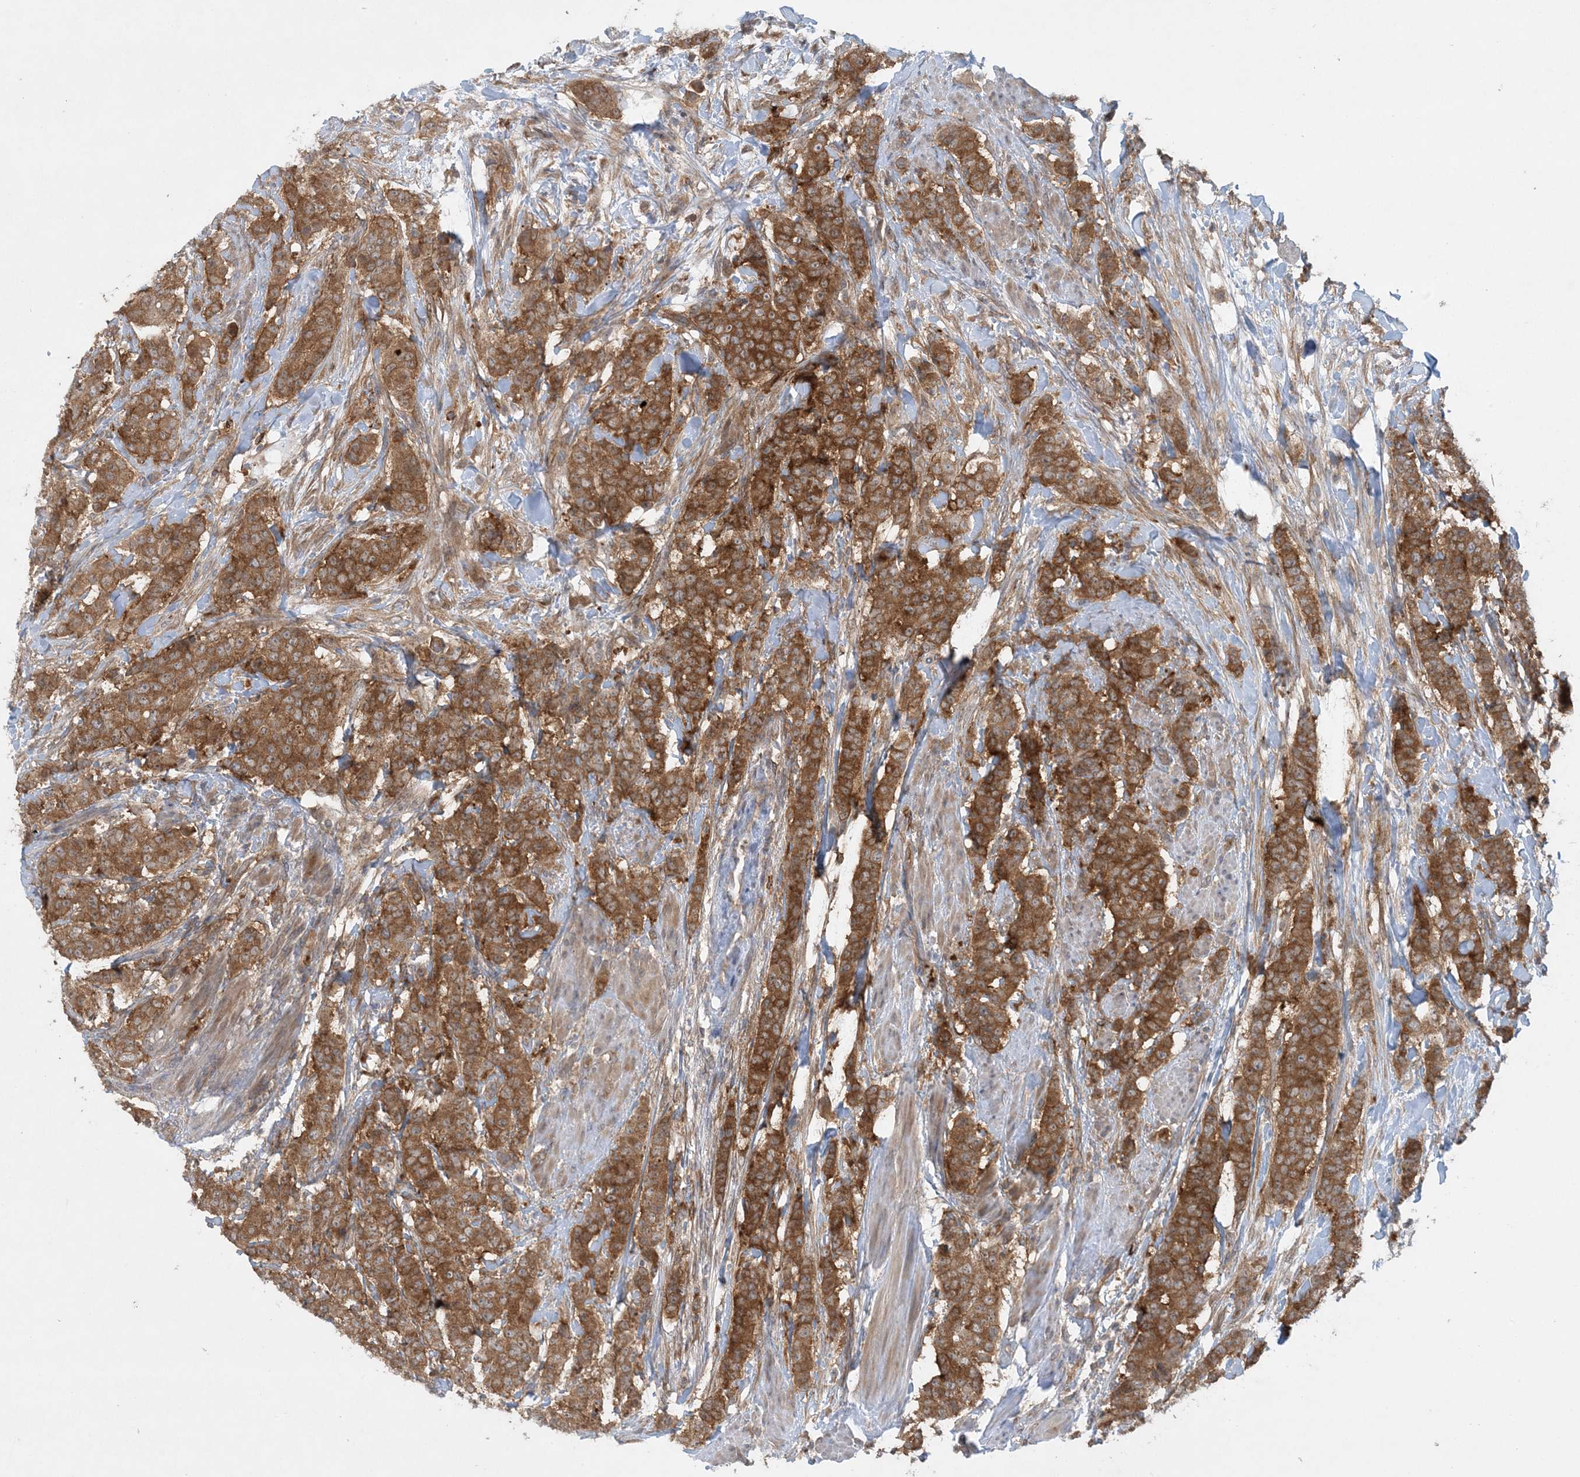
{"staining": {"intensity": "moderate", "quantity": ">75%", "location": "cytoplasmic/membranous"}, "tissue": "breast cancer", "cell_type": "Tumor cells", "image_type": "cancer", "snomed": [{"axis": "morphology", "description": "Duct carcinoma"}, {"axis": "topography", "description": "Breast"}], "caption": "A micrograph of human breast infiltrating ductal carcinoma stained for a protein exhibits moderate cytoplasmic/membranous brown staining in tumor cells.", "gene": "STAM2", "patient": {"sex": "female", "age": 40}}